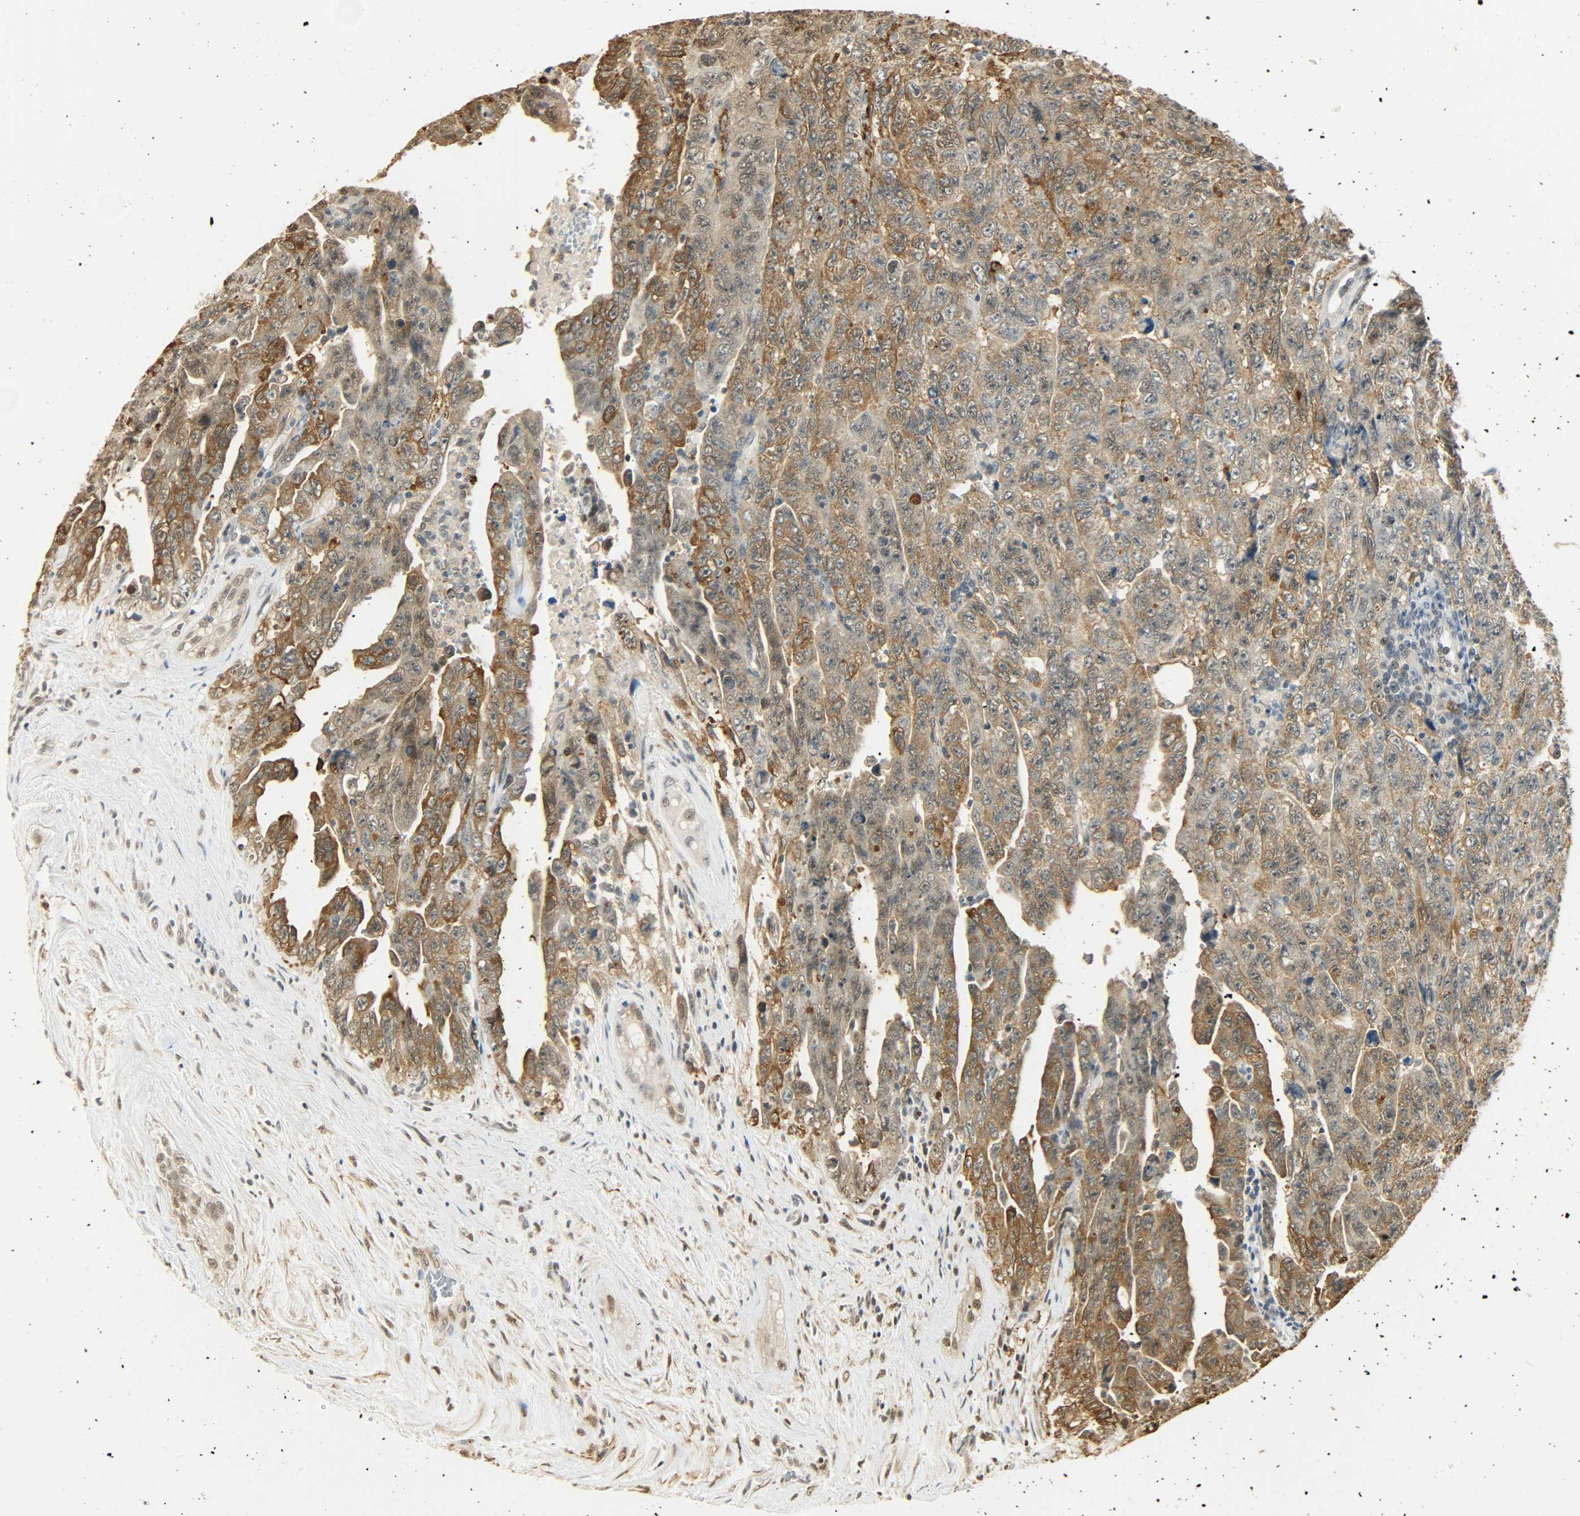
{"staining": {"intensity": "moderate", "quantity": ">75%", "location": "cytoplasmic/membranous"}, "tissue": "testis cancer", "cell_type": "Tumor cells", "image_type": "cancer", "snomed": [{"axis": "morphology", "description": "Carcinoma, Embryonal, NOS"}, {"axis": "topography", "description": "Testis"}], "caption": "A brown stain shows moderate cytoplasmic/membranous positivity of a protein in human testis cancer tumor cells. (Brightfield microscopy of DAB IHC at high magnification).", "gene": "NGFR", "patient": {"sex": "male", "age": 28}}